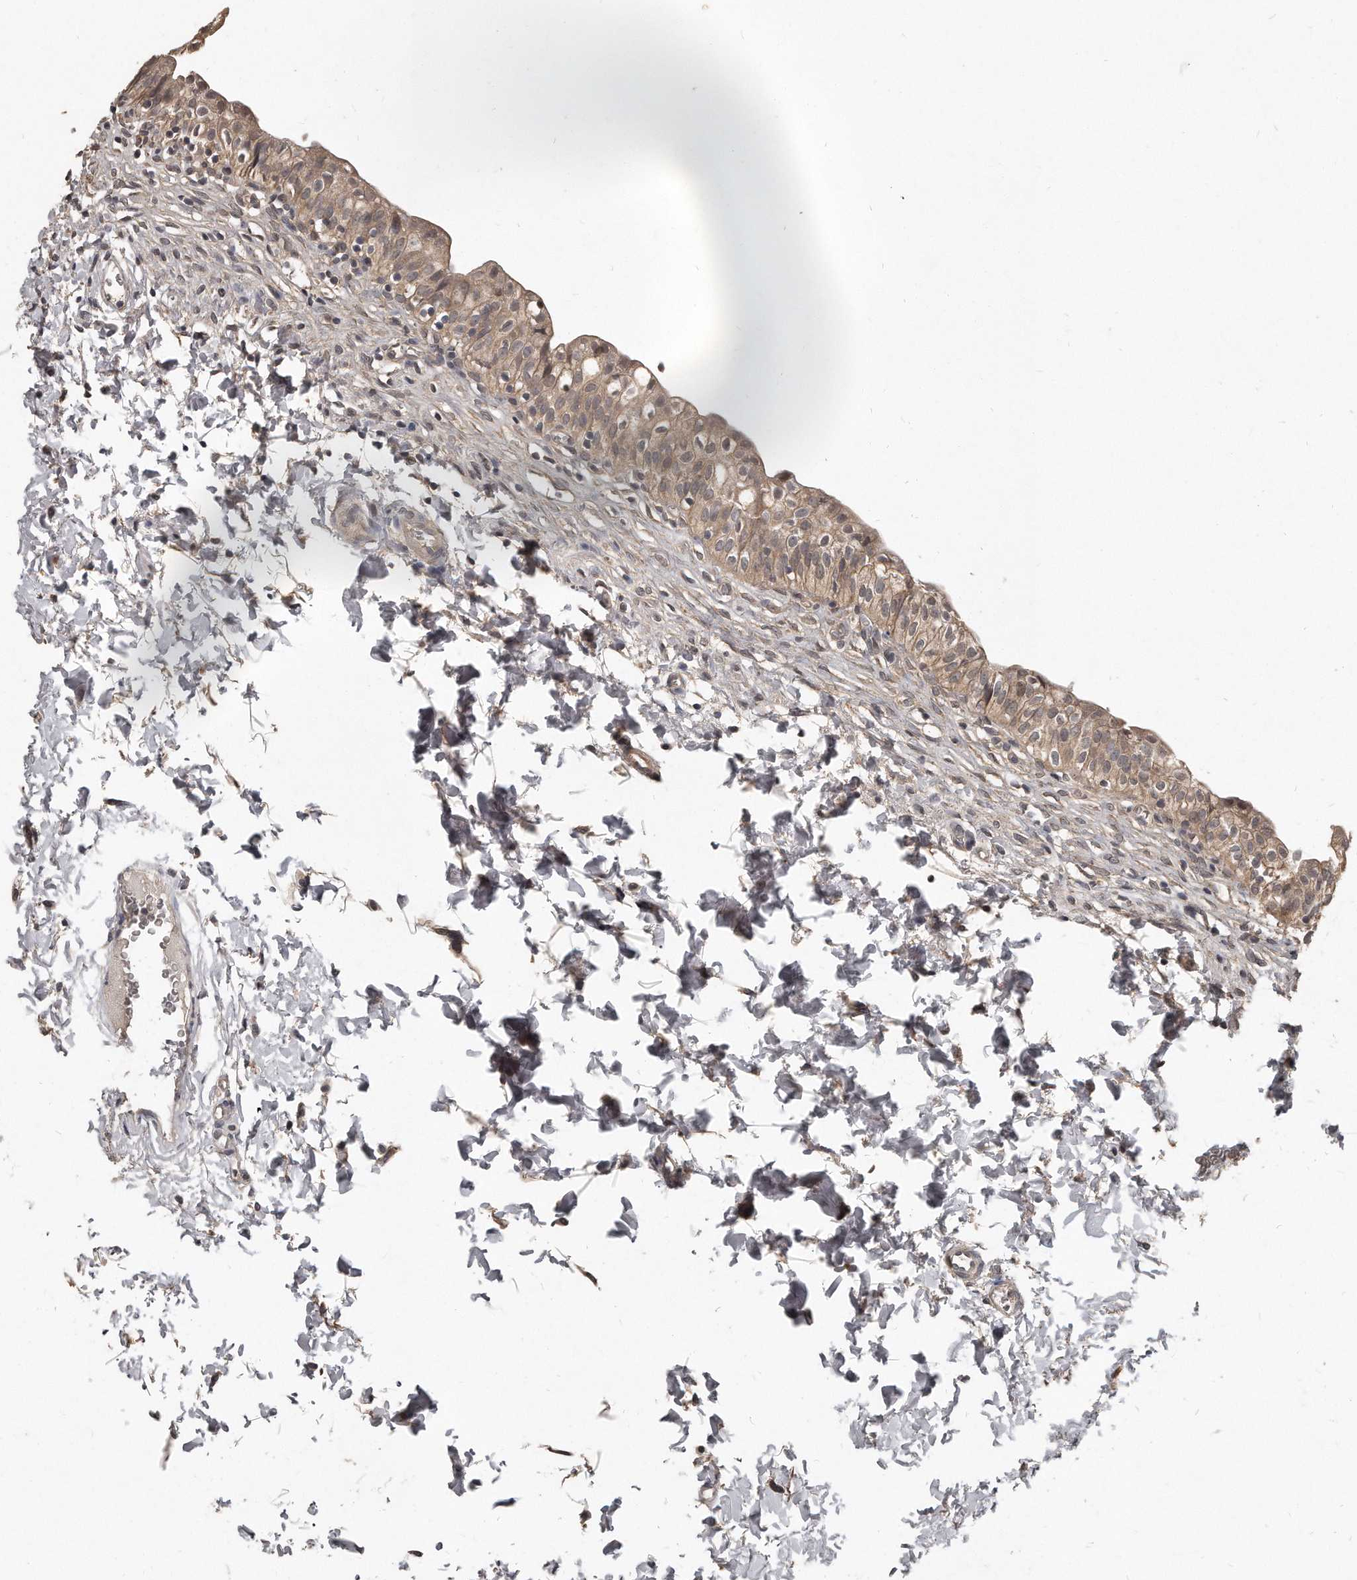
{"staining": {"intensity": "moderate", "quantity": ">75%", "location": "cytoplasmic/membranous"}, "tissue": "urinary bladder", "cell_type": "Urothelial cells", "image_type": "normal", "snomed": [{"axis": "morphology", "description": "Normal tissue, NOS"}, {"axis": "topography", "description": "Urinary bladder"}], "caption": "Protein expression analysis of unremarkable urinary bladder reveals moderate cytoplasmic/membranous expression in about >75% of urothelial cells.", "gene": "GRB10", "patient": {"sex": "male", "age": 55}}